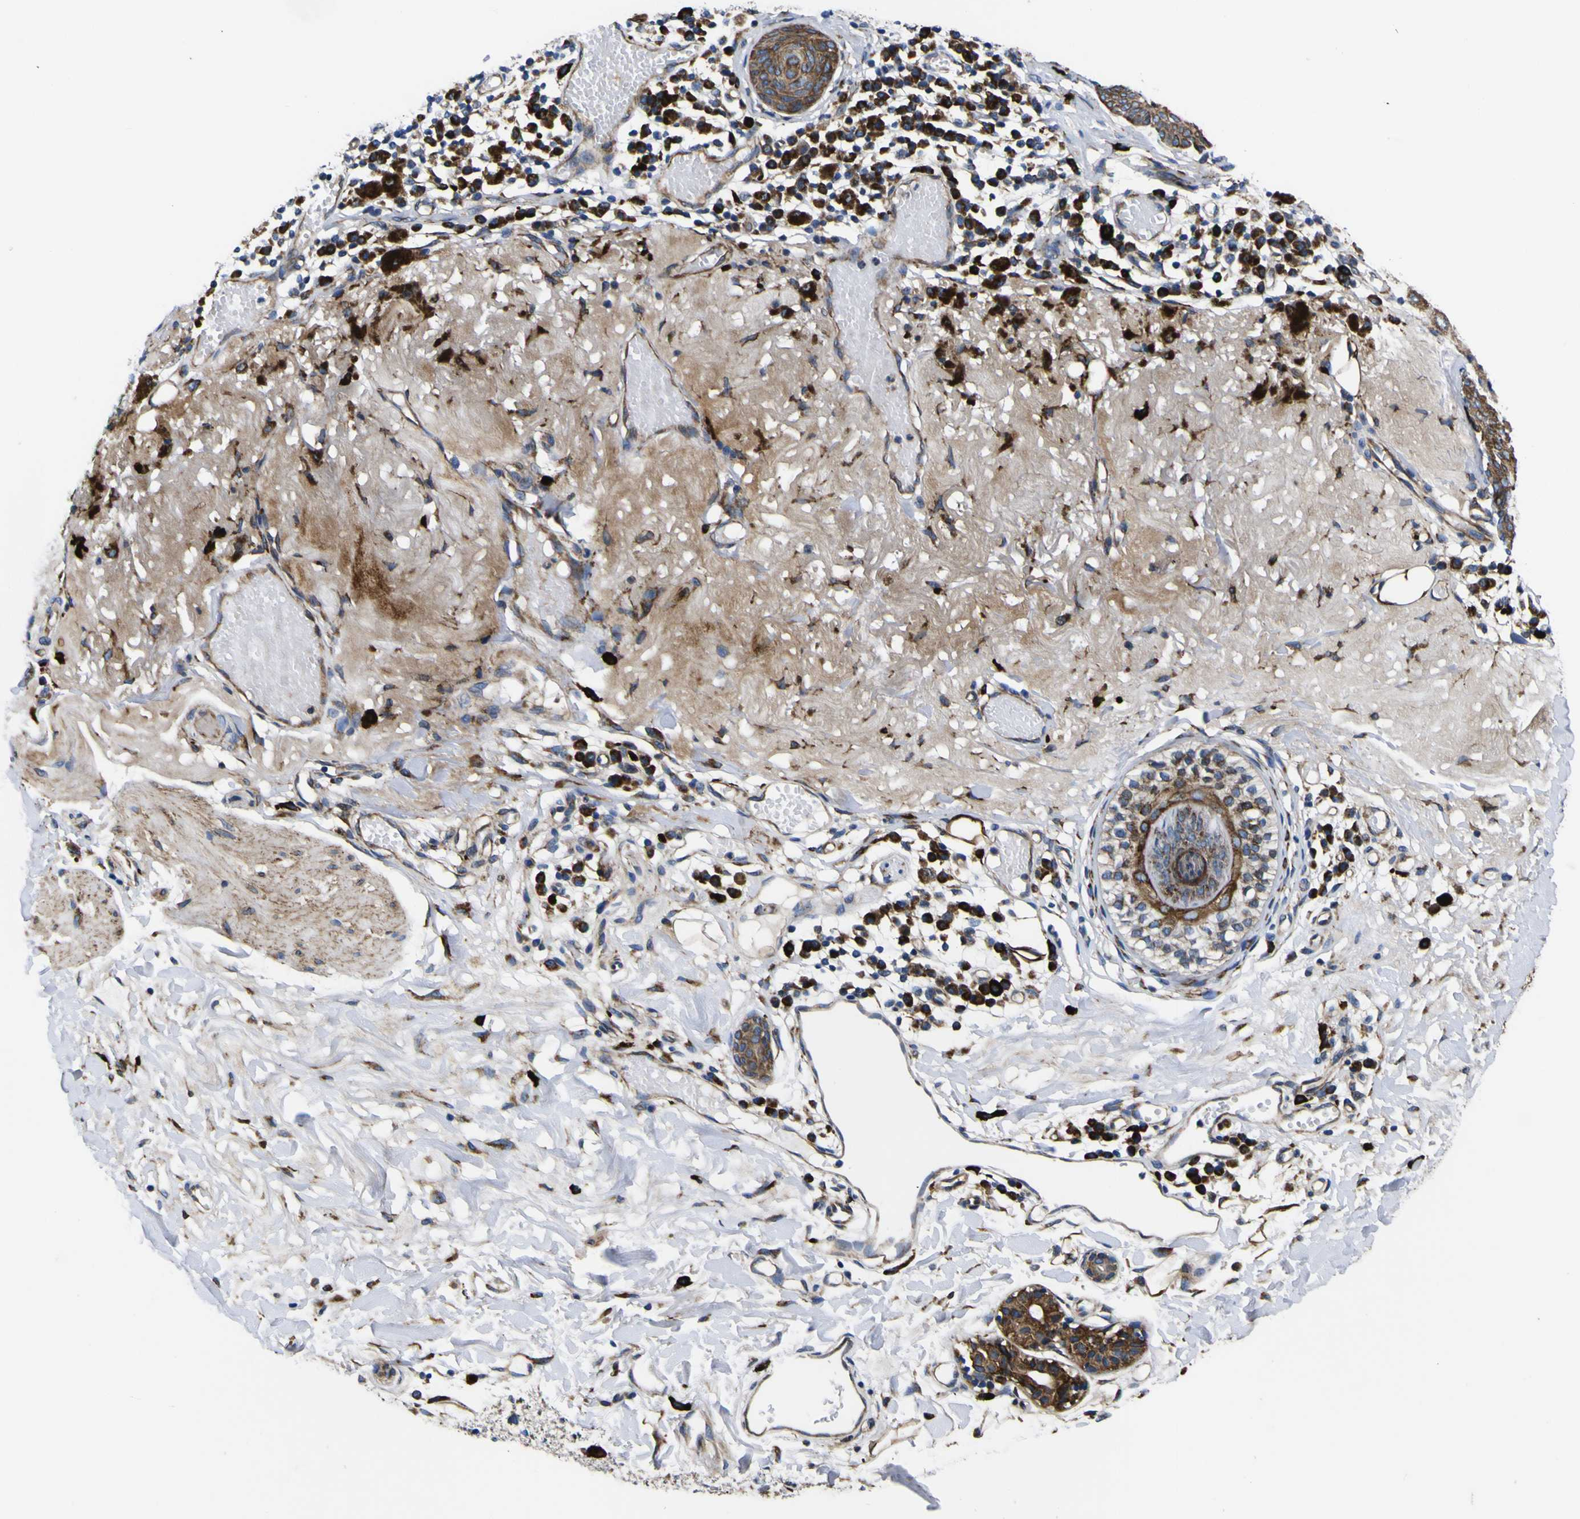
{"staining": {"intensity": "moderate", "quantity": ">75%", "location": "cytoplasmic/membranous"}, "tissue": "melanoma", "cell_type": "Tumor cells", "image_type": "cancer", "snomed": [{"axis": "morphology", "description": "Malignant melanoma in situ"}, {"axis": "morphology", "description": "Malignant melanoma, NOS"}, {"axis": "topography", "description": "Skin"}], "caption": "Malignant melanoma in situ was stained to show a protein in brown. There is medium levels of moderate cytoplasmic/membranous staining in approximately >75% of tumor cells.", "gene": "SCD", "patient": {"sex": "female", "age": 88}}